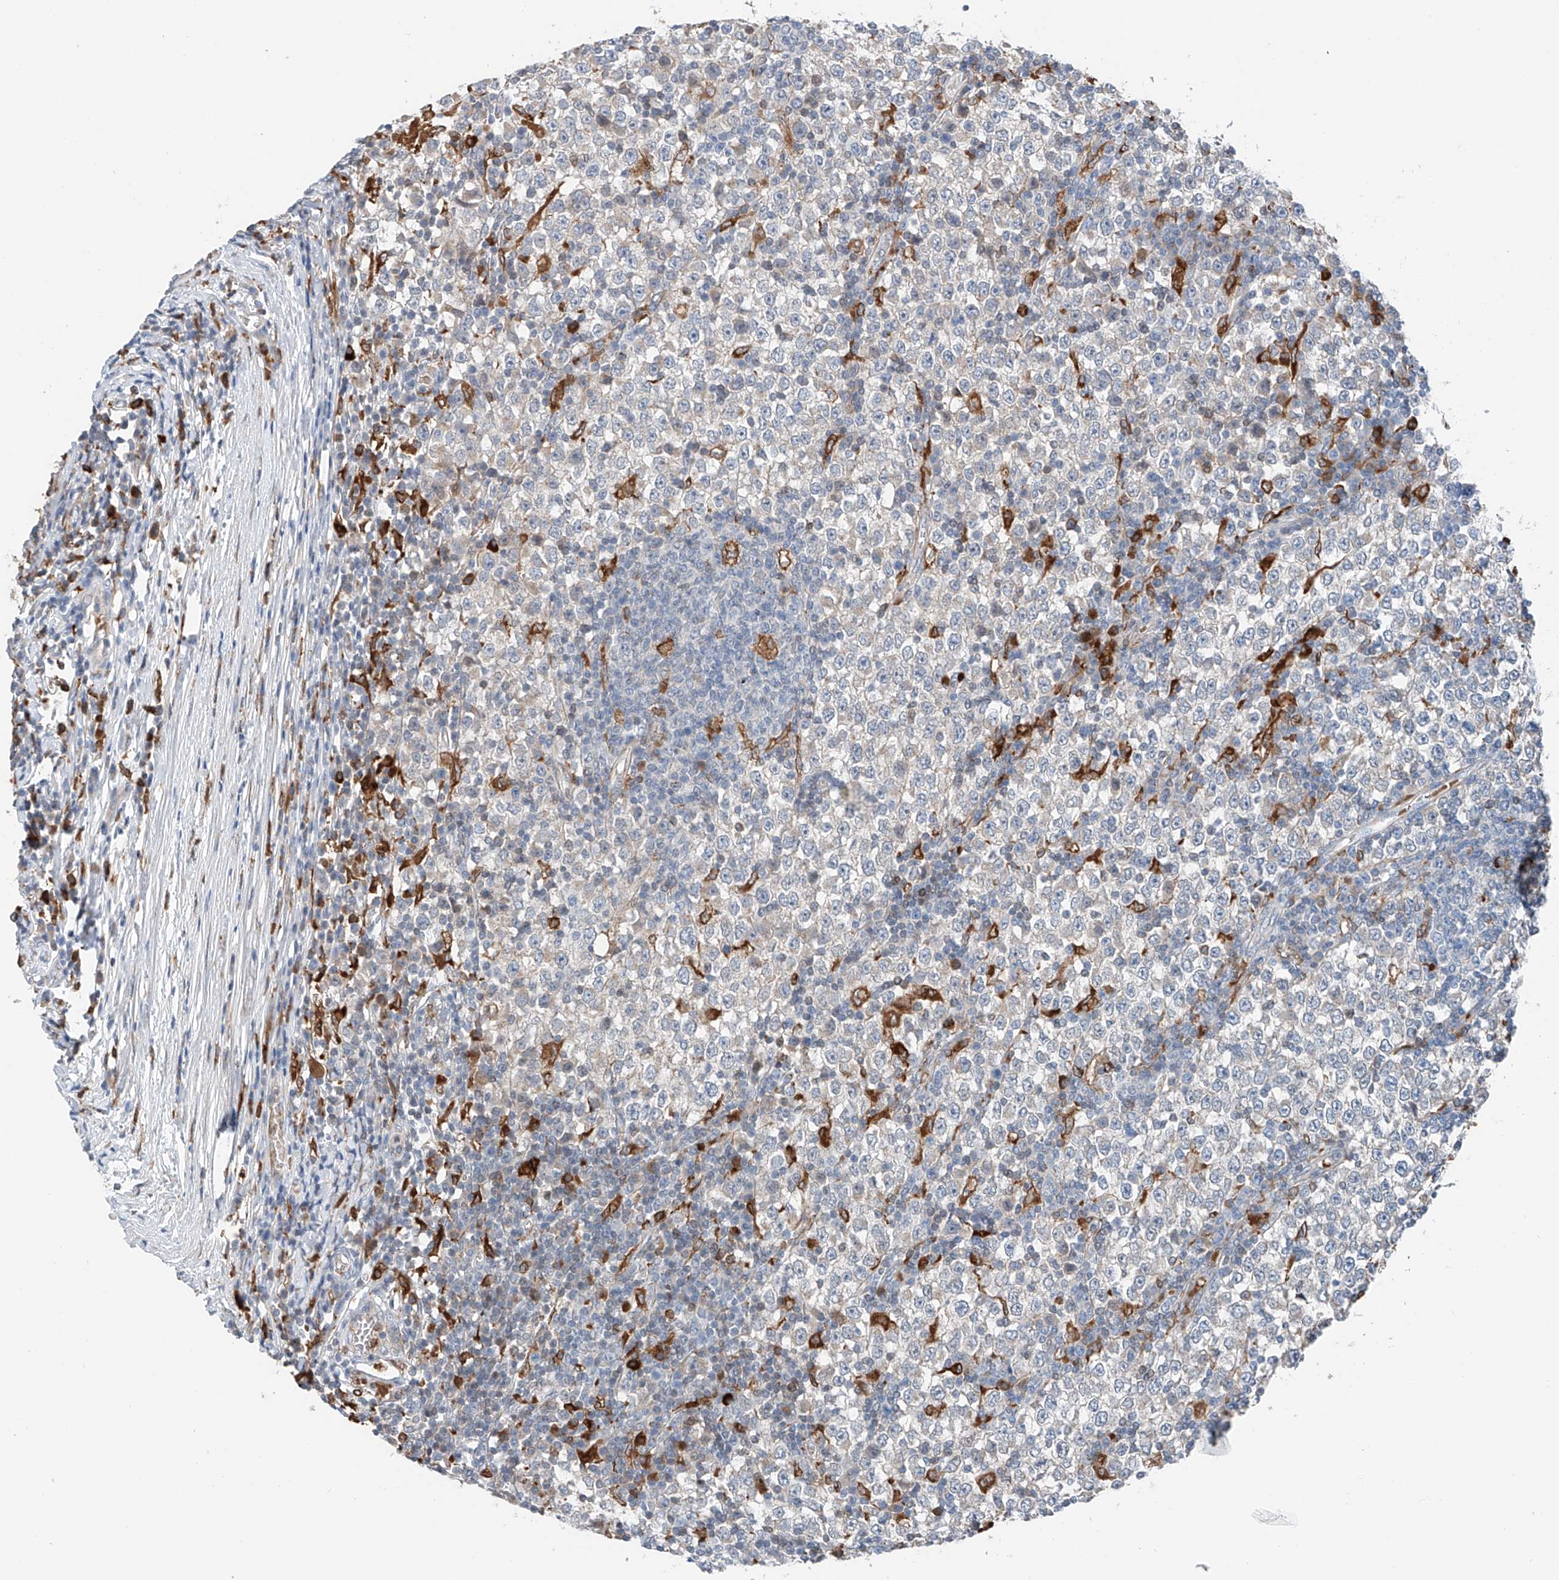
{"staining": {"intensity": "negative", "quantity": "none", "location": "none"}, "tissue": "testis cancer", "cell_type": "Tumor cells", "image_type": "cancer", "snomed": [{"axis": "morphology", "description": "Seminoma, NOS"}, {"axis": "topography", "description": "Testis"}], "caption": "Immunohistochemistry micrograph of testis seminoma stained for a protein (brown), which exhibits no positivity in tumor cells.", "gene": "TBXAS1", "patient": {"sex": "male", "age": 65}}